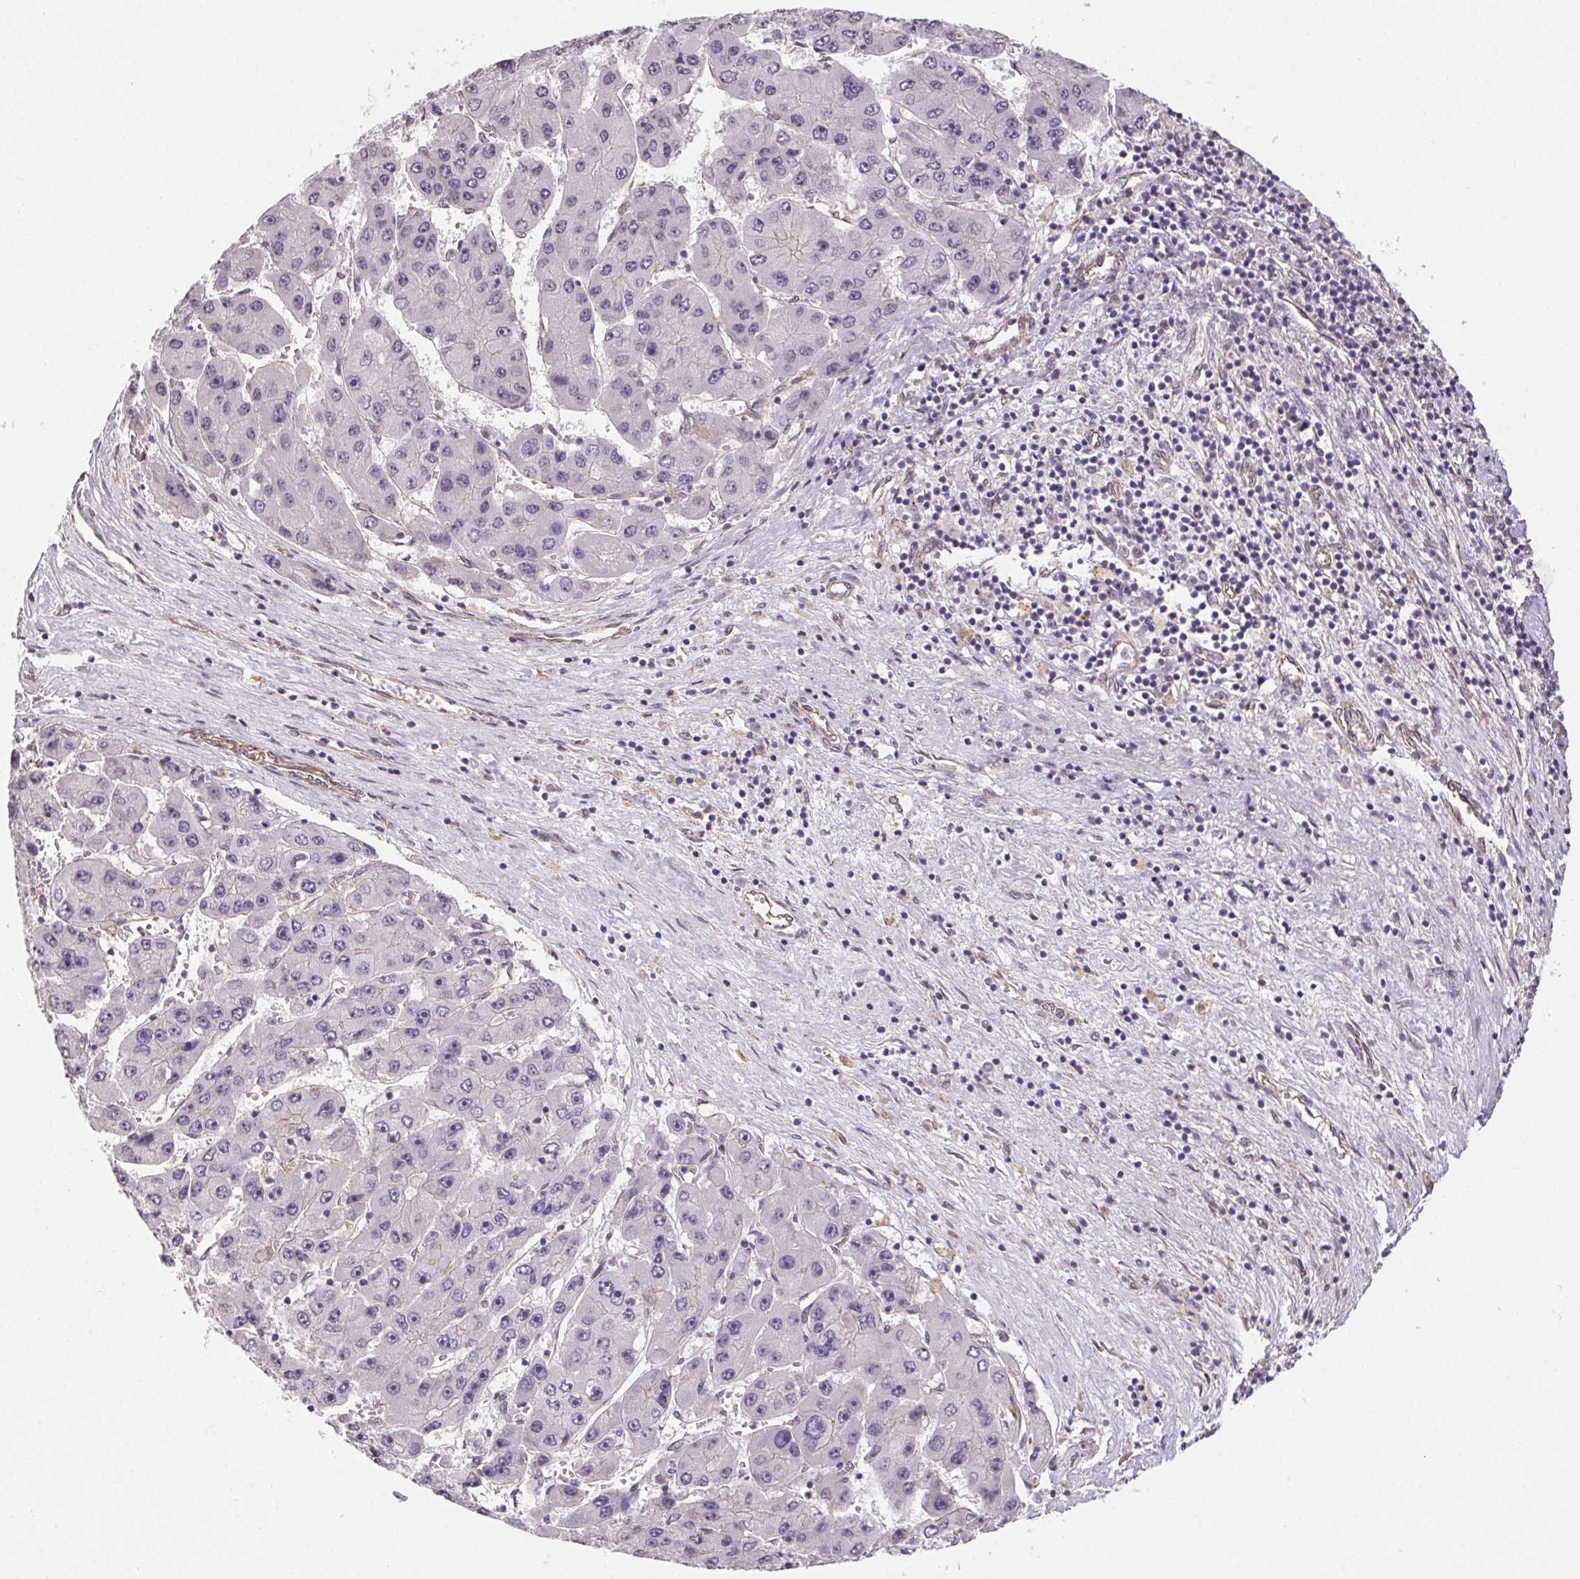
{"staining": {"intensity": "negative", "quantity": "none", "location": "none"}, "tissue": "liver cancer", "cell_type": "Tumor cells", "image_type": "cancer", "snomed": [{"axis": "morphology", "description": "Carcinoma, Hepatocellular, NOS"}, {"axis": "topography", "description": "Liver"}], "caption": "DAB immunohistochemical staining of human liver hepatocellular carcinoma demonstrates no significant positivity in tumor cells.", "gene": "PLA2G4F", "patient": {"sex": "female", "age": 61}}